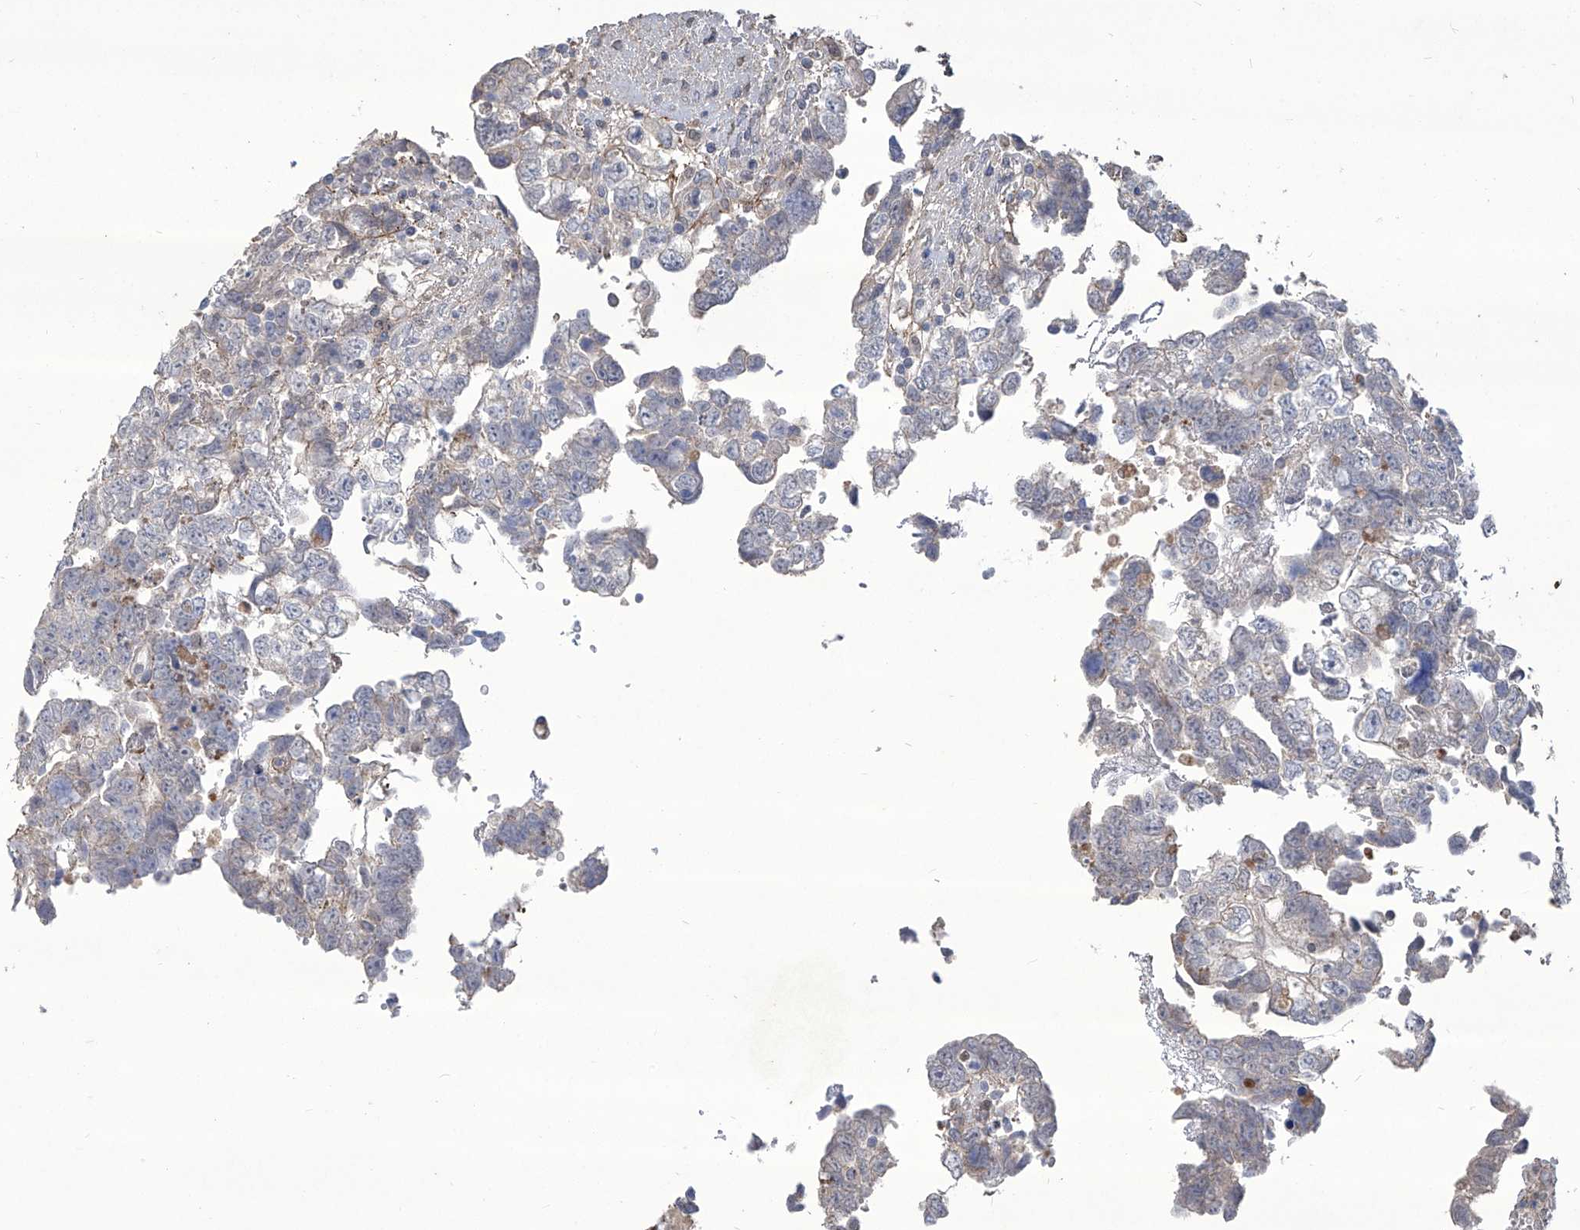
{"staining": {"intensity": "negative", "quantity": "none", "location": "none"}, "tissue": "testis cancer", "cell_type": "Tumor cells", "image_type": "cancer", "snomed": [{"axis": "morphology", "description": "Carcinoma, Embryonal, NOS"}, {"axis": "topography", "description": "Testis"}], "caption": "Micrograph shows no protein staining in tumor cells of testis embryonal carcinoma tissue.", "gene": "TXNIP", "patient": {"sex": "male", "age": 37}}